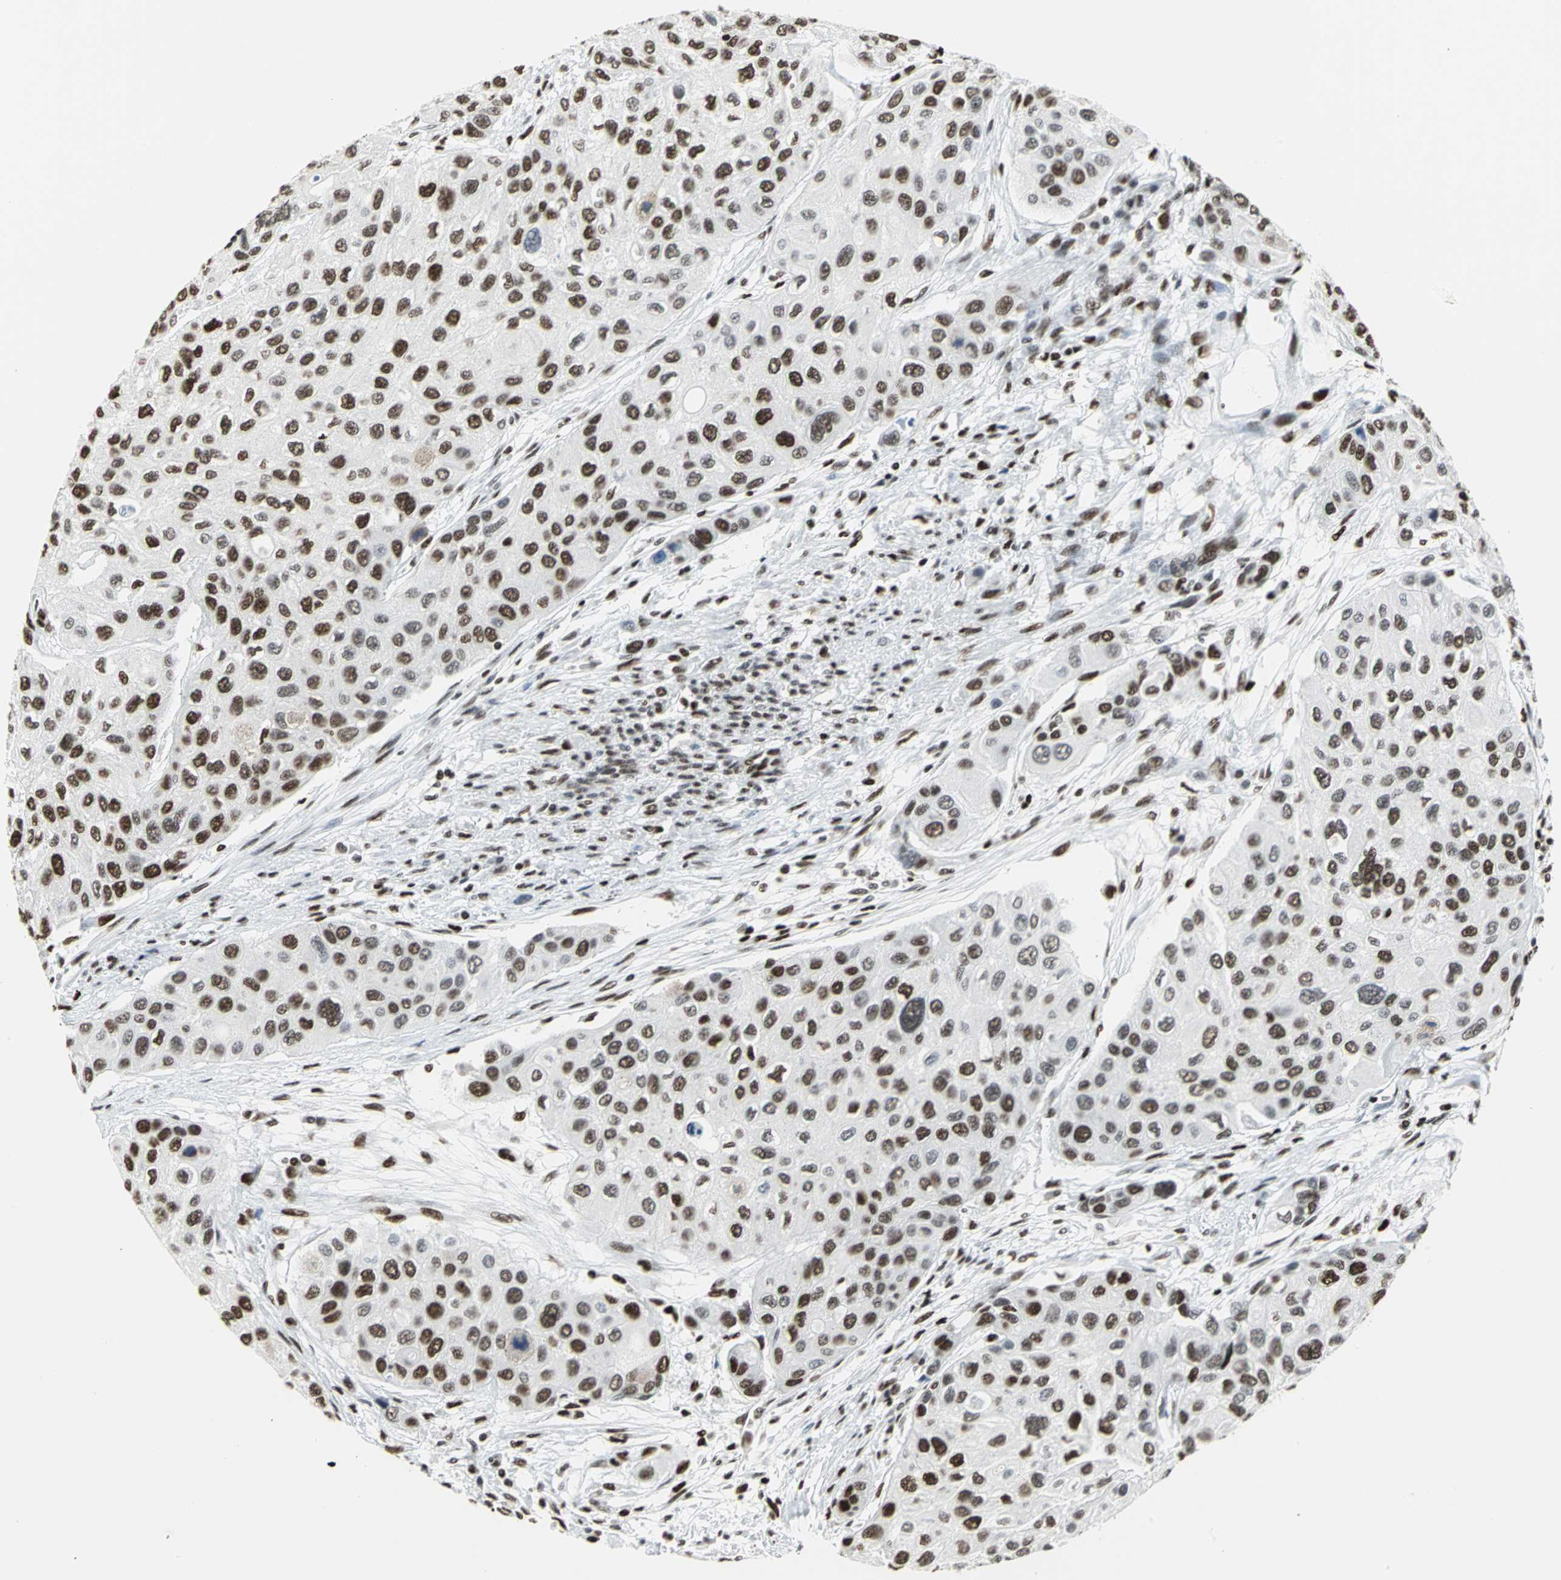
{"staining": {"intensity": "strong", "quantity": ">75%", "location": "nuclear"}, "tissue": "urothelial cancer", "cell_type": "Tumor cells", "image_type": "cancer", "snomed": [{"axis": "morphology", "description": "Urothelial carcinoma, High grade"}, {"axis": "topography", "description": "Urinary bladder"}], "caption": "There is high levels of strong nuclear staining in tumor cells of urothelial carcinoma (high-grade), as demonstrated by immunohistochemical staining (brown color).", "gene": "HNRNPD", "patient": {"sex": "female", "age": 56}}